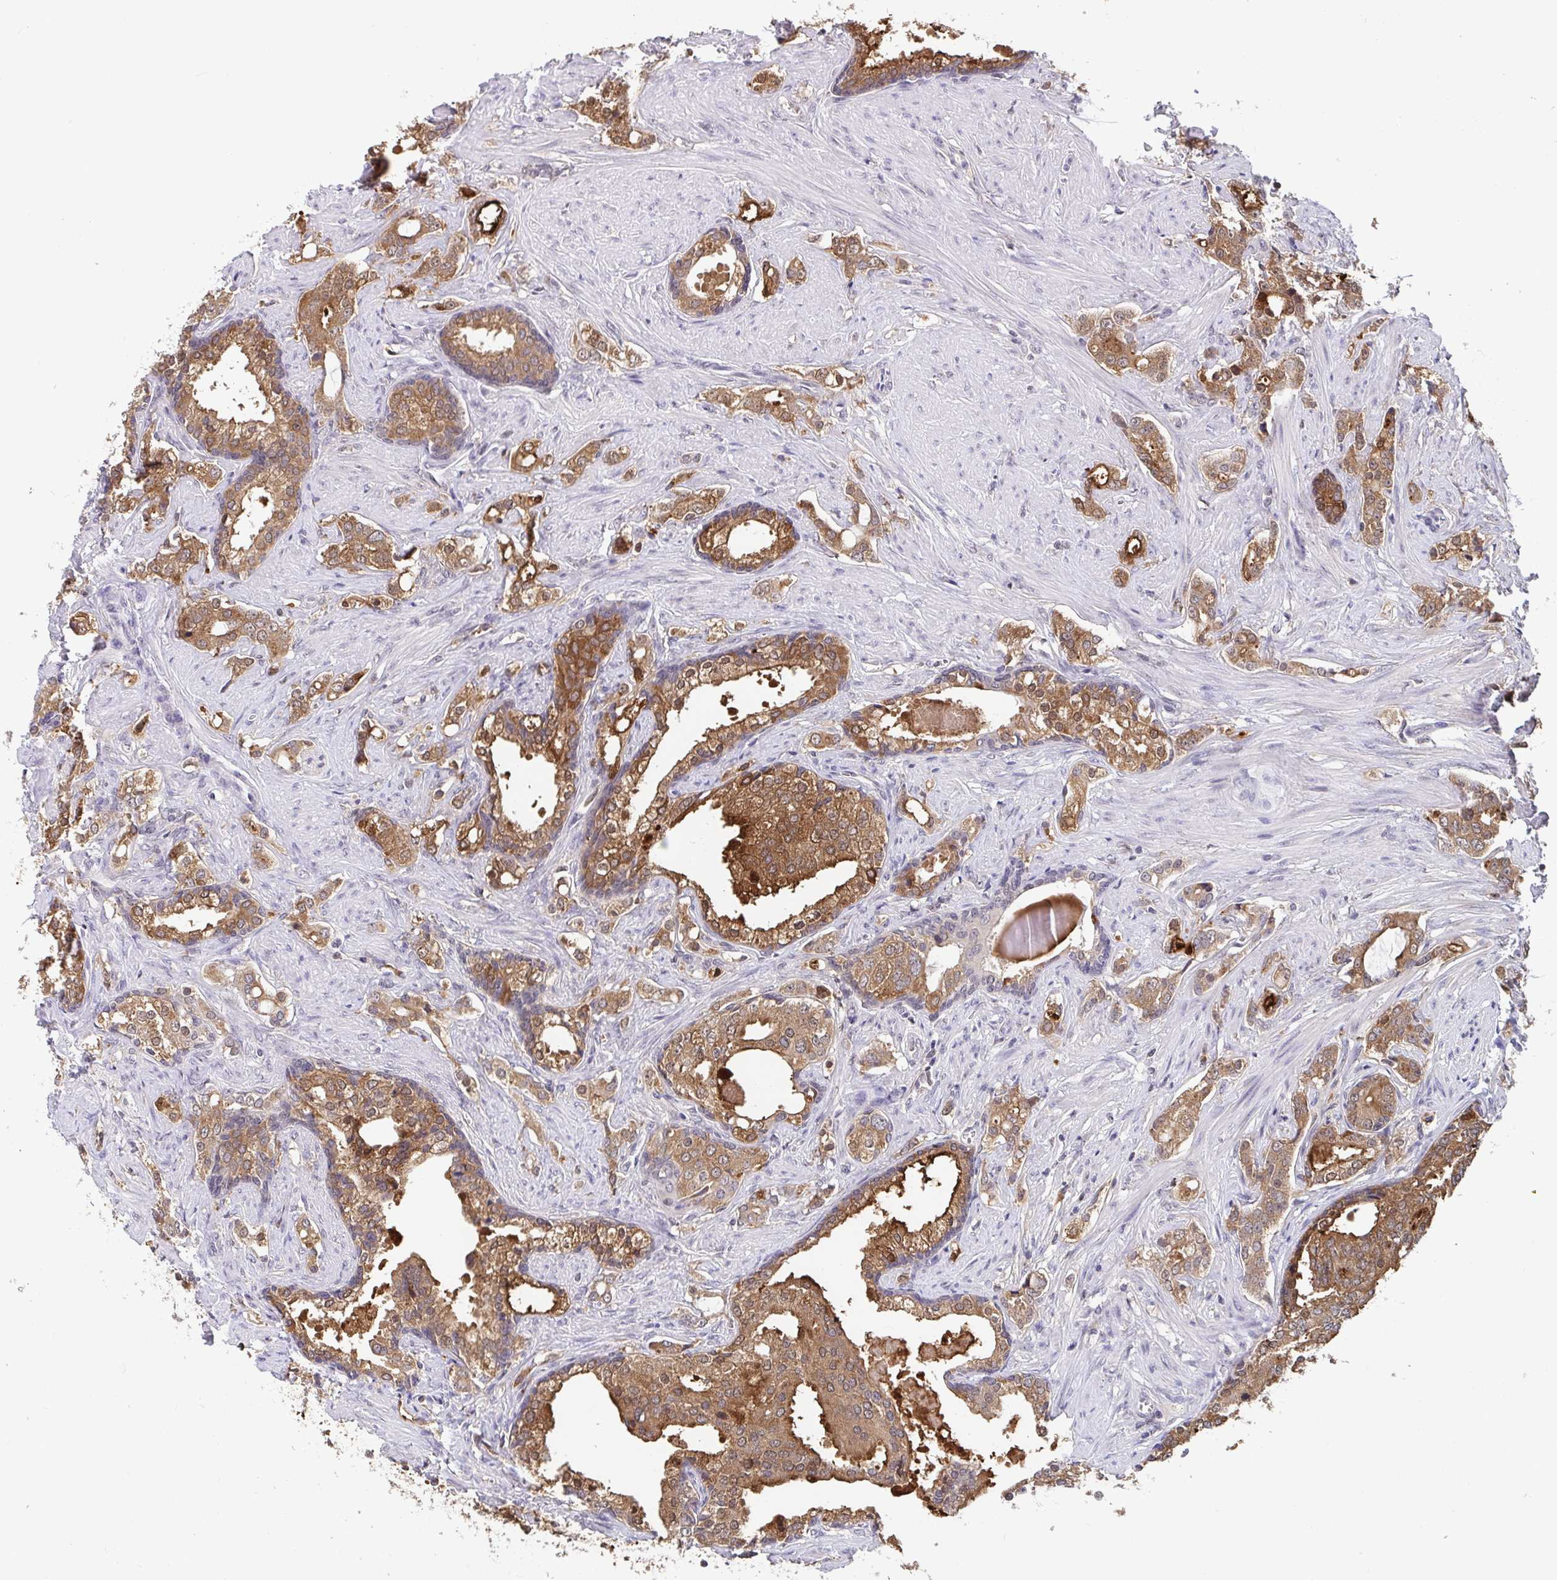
{"staining": {"intensity": "moderate", "quantity": ">75%", "location": "cytoplasmic/membranous"}, "tissue": "prostate cancer", "cell_type": "Tumor cells", "image_type": "cancer", "snomed": [{"axis": "morphology", "description": "Adenocarcinoma, Medium grade"}, {"axis": "topography", "description": "Prostate"}], "caption": "Immunohistochemical staining of human prostate cancer reveals medium levels of moderate cytoplasmic/membranous positivity in approximately >75% of tumor cells. (Stains: DAB (3,3'-diaminobenzidine) in brown, nuclei in blue, Microscopy: brightfield microscopy at high magnification).", "gene": "WDR72", "patient": {"sex": "male", "age": 57}}